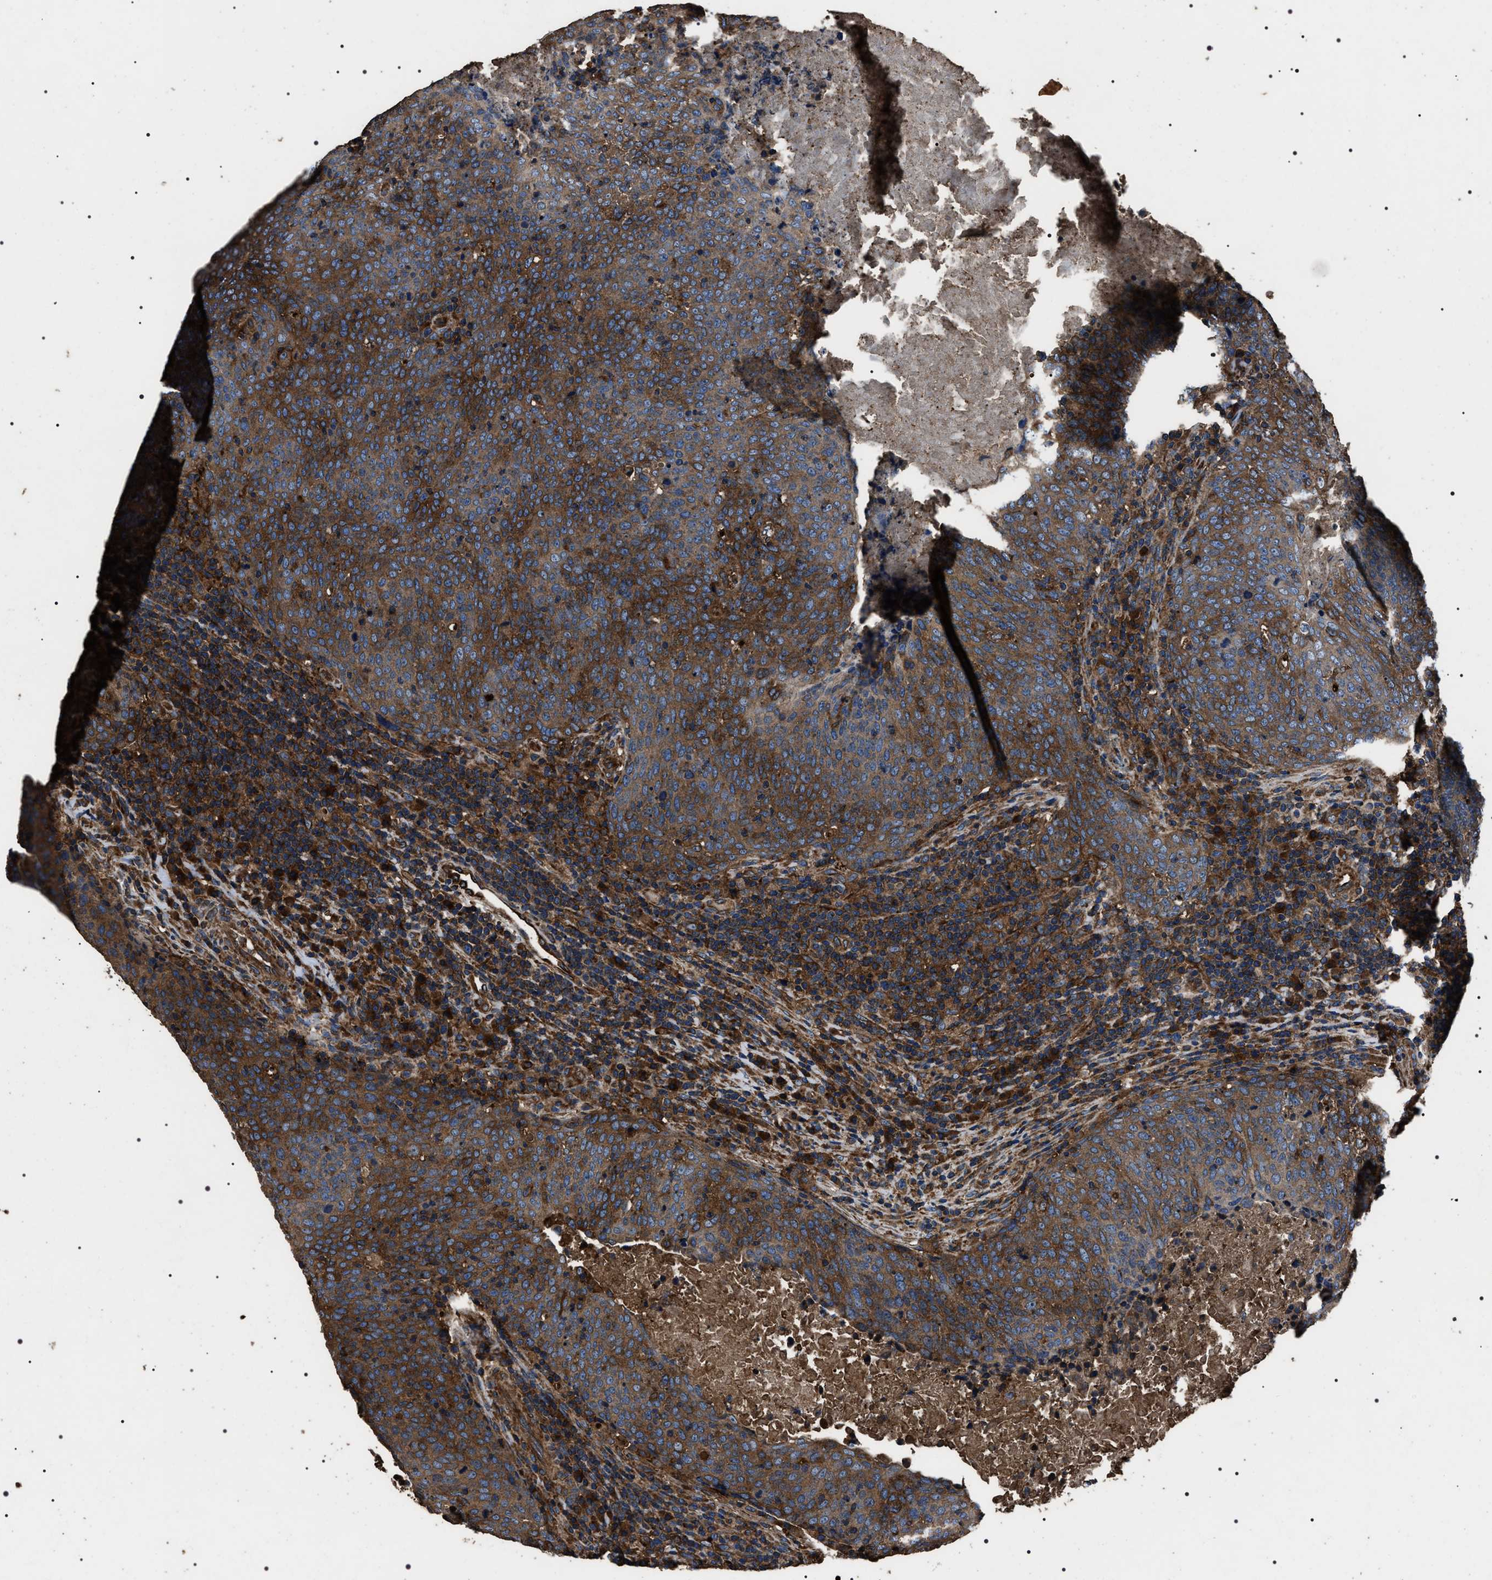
{"staining": {"intensity": "strong", "quantity": "25%-75%", "location": "cytoplasmic/membranous"}, "tissue": "head and neck cancer", "cell_type": "Tumor cells", "image_type": "cancer", "snomed": [{"axis": "morphology", "description": "Squamous cell carcinoma, NOS"}, {"axis": "morphology", "description": "Squamous cell carcinoma, metastatic, NOS"}, {"axis": "topography", "description": "Lymph node"}, {"axis": "topography", "description": "Head-Neck"}], "caption": "DAB immunohistochemical staining of human metastatic squamous cell carcinoma (head and neck) displays strong cytoplasmic/membranous protein staining in about 25%-75% of tumor cells.", "gene": "HSCB", "patient": {"sex": "male", "age": 62}}